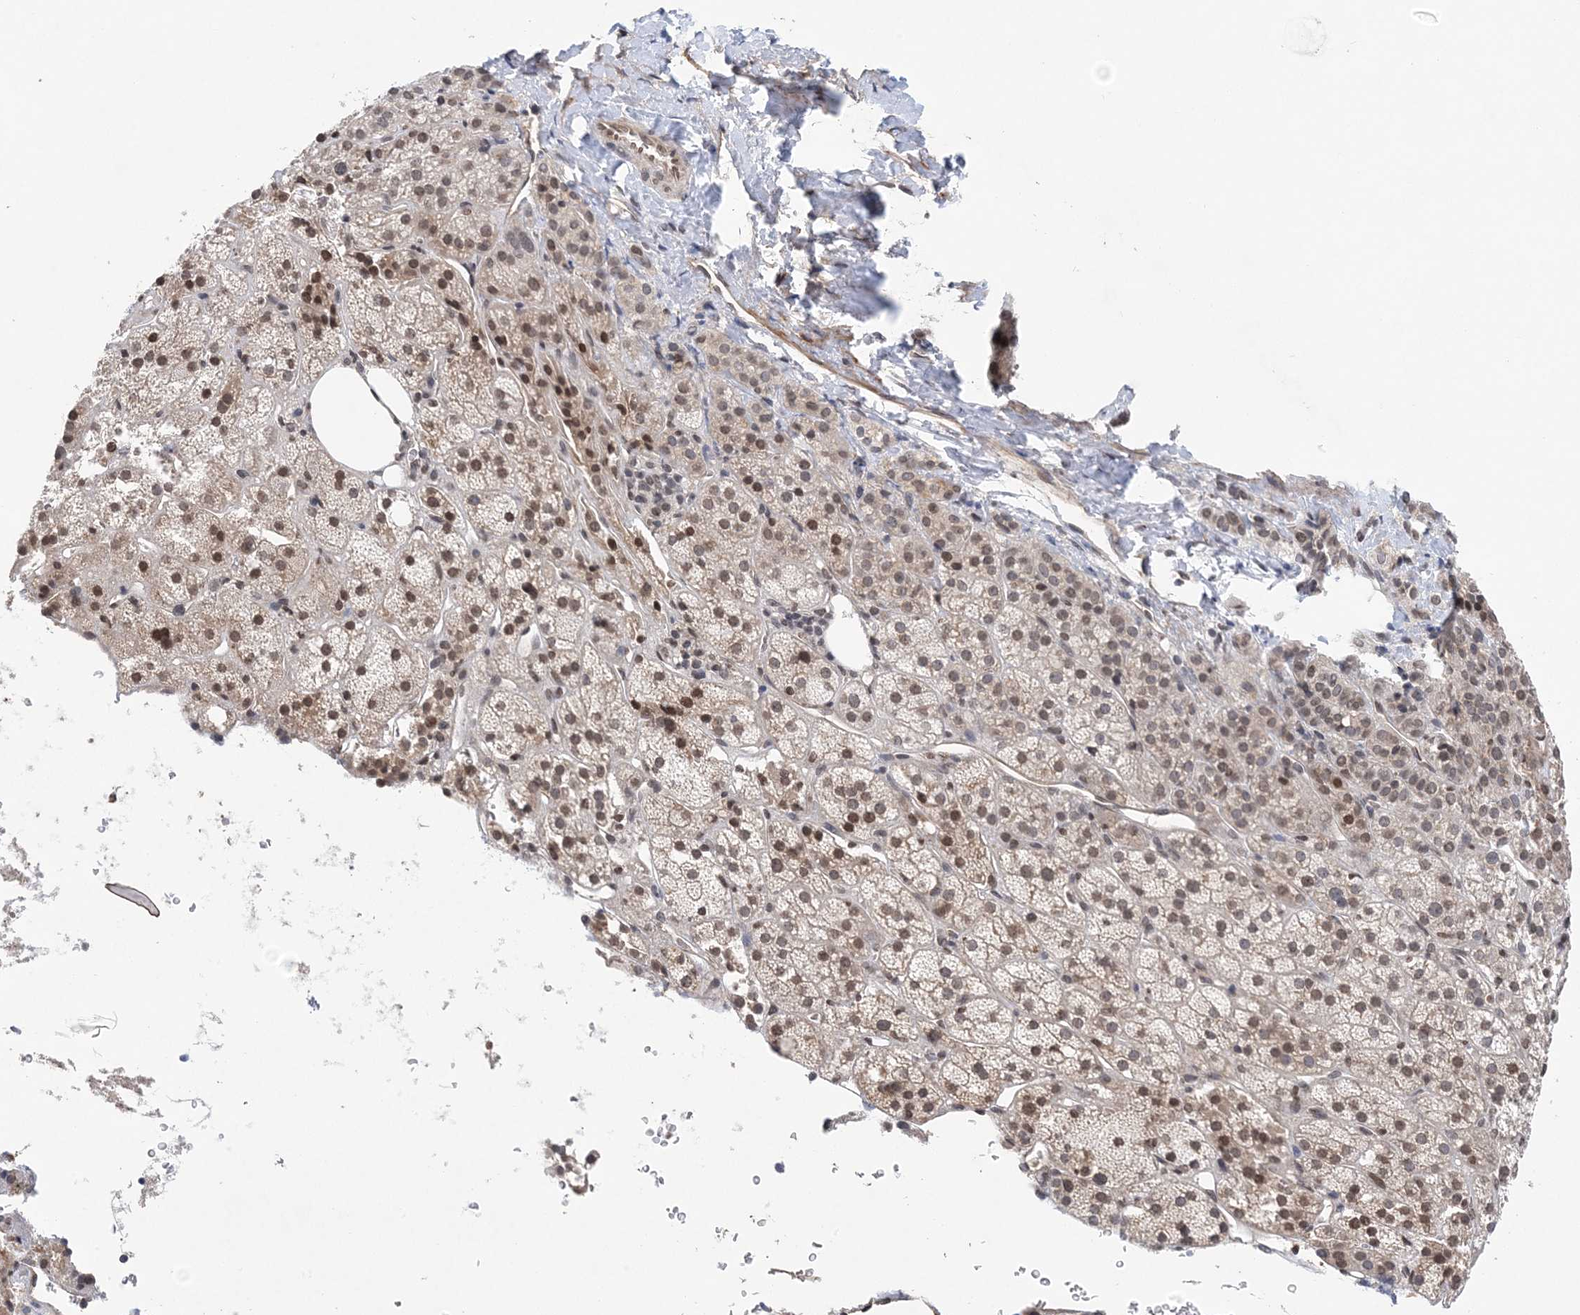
{"staining": {"intensity": "moderate", "quantity": ">75%", "location": "nuclear"}, "tissue": "adrenal gland", "cell_type": "Glandular cells", "image_type": "normal", "snomed": [{"axis": "morphology", "description": "Normal tissue, NOS"}, {"axis": "topography", "description": "Adrenal gland"}], "caption": "Immunohistochemical staining of unremarkable human adrenal gland reveals medium levels of moderate nuclear expression in approximately >75% of glandular cells.", "gene": "CCDC152", "patient": {"sex": "female", "age": 57}}